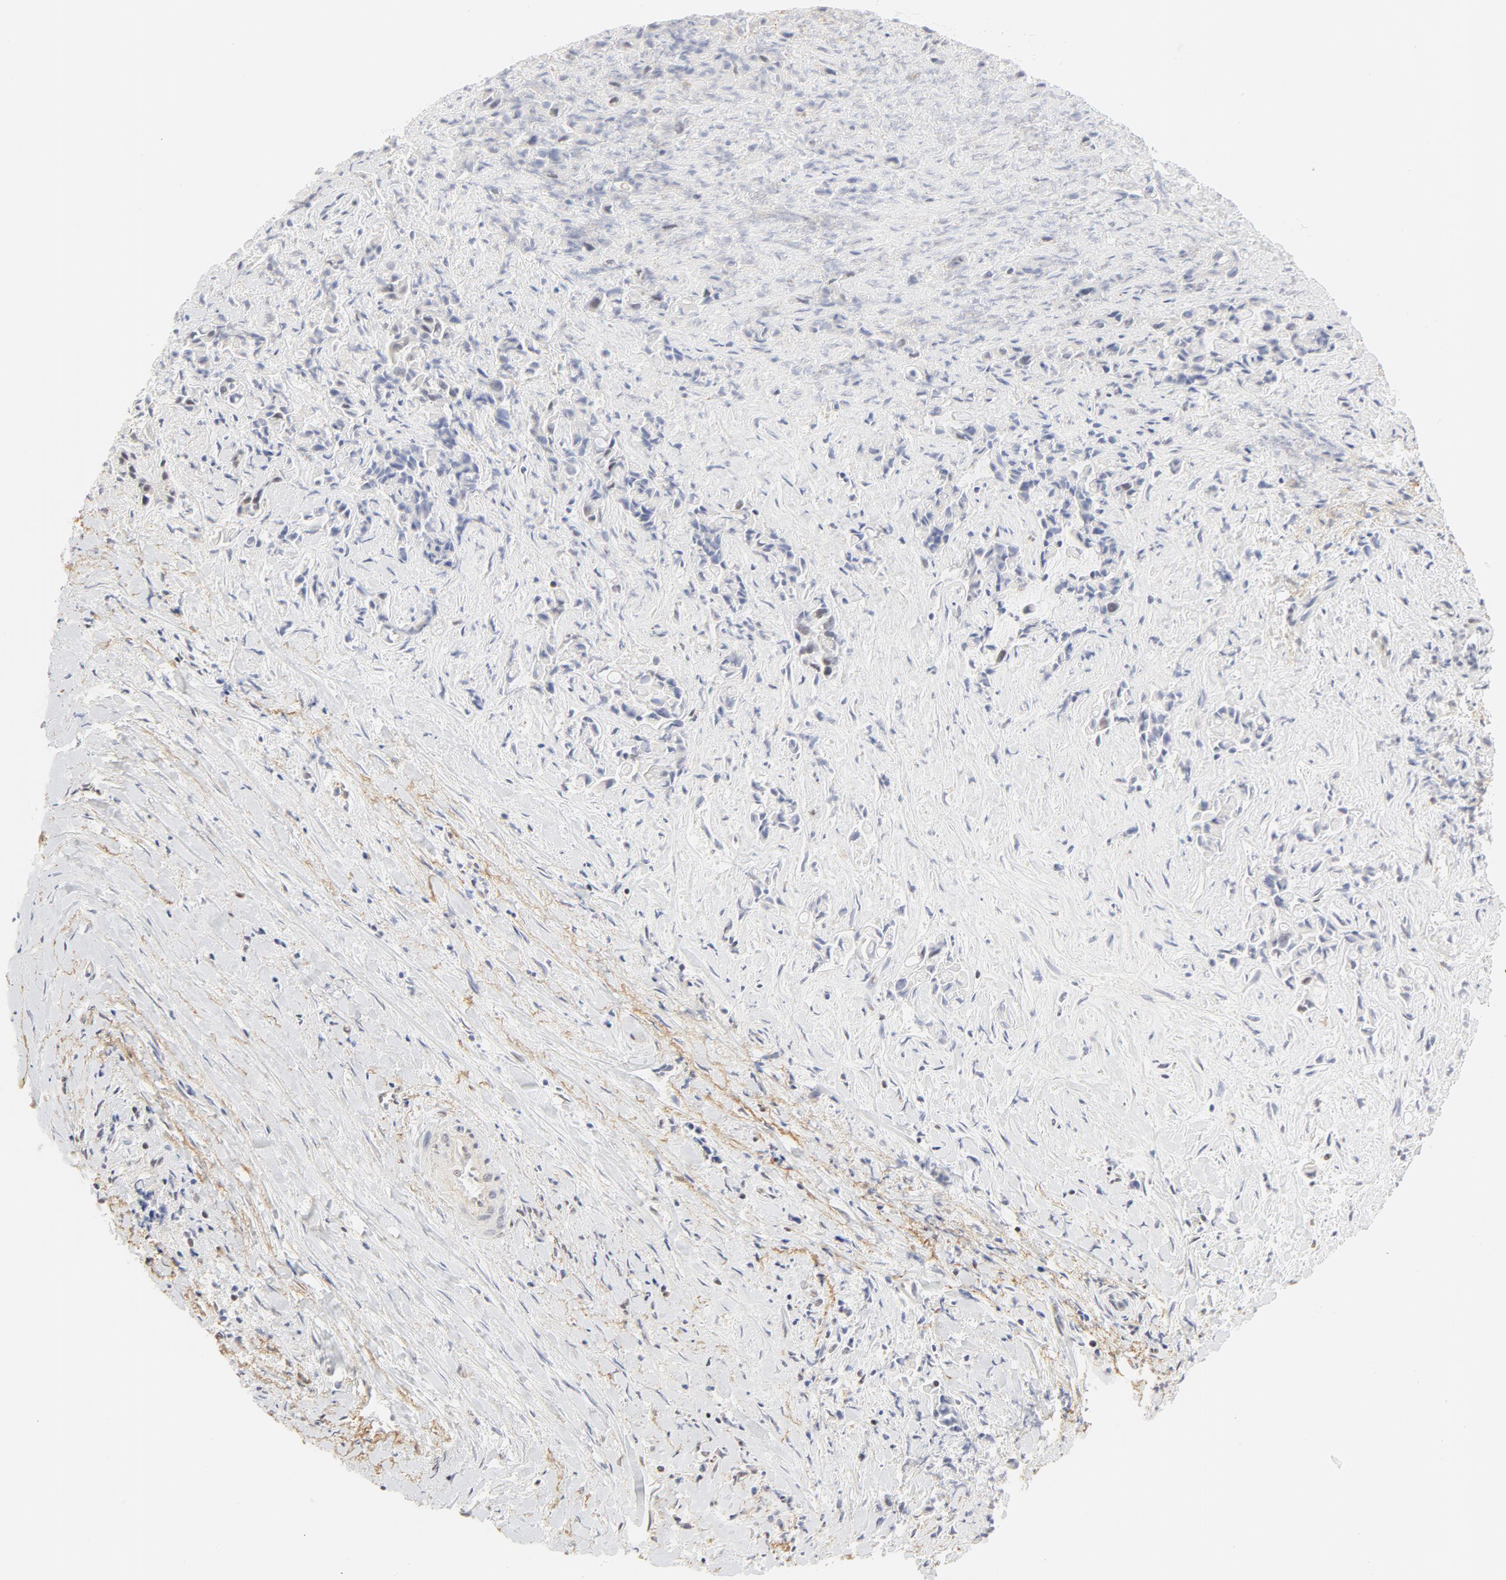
{"staining": {"intensity": "negative", "quantity": "none", "location": "none"}, "tissue": "liver cancer", "cell_type": "Tumor cells", "image_type": "cancer", "snomed": [{"axis": "morphology", "description": "Cholangiocarcinoma"}, {"axis": "topography", "description": "Liver"}], "caption": "A micrograph of human liver cancer is negative for staining in tumor cells.", "gene": "PBX1", "patient": {"sex": "male", "age": 57}}